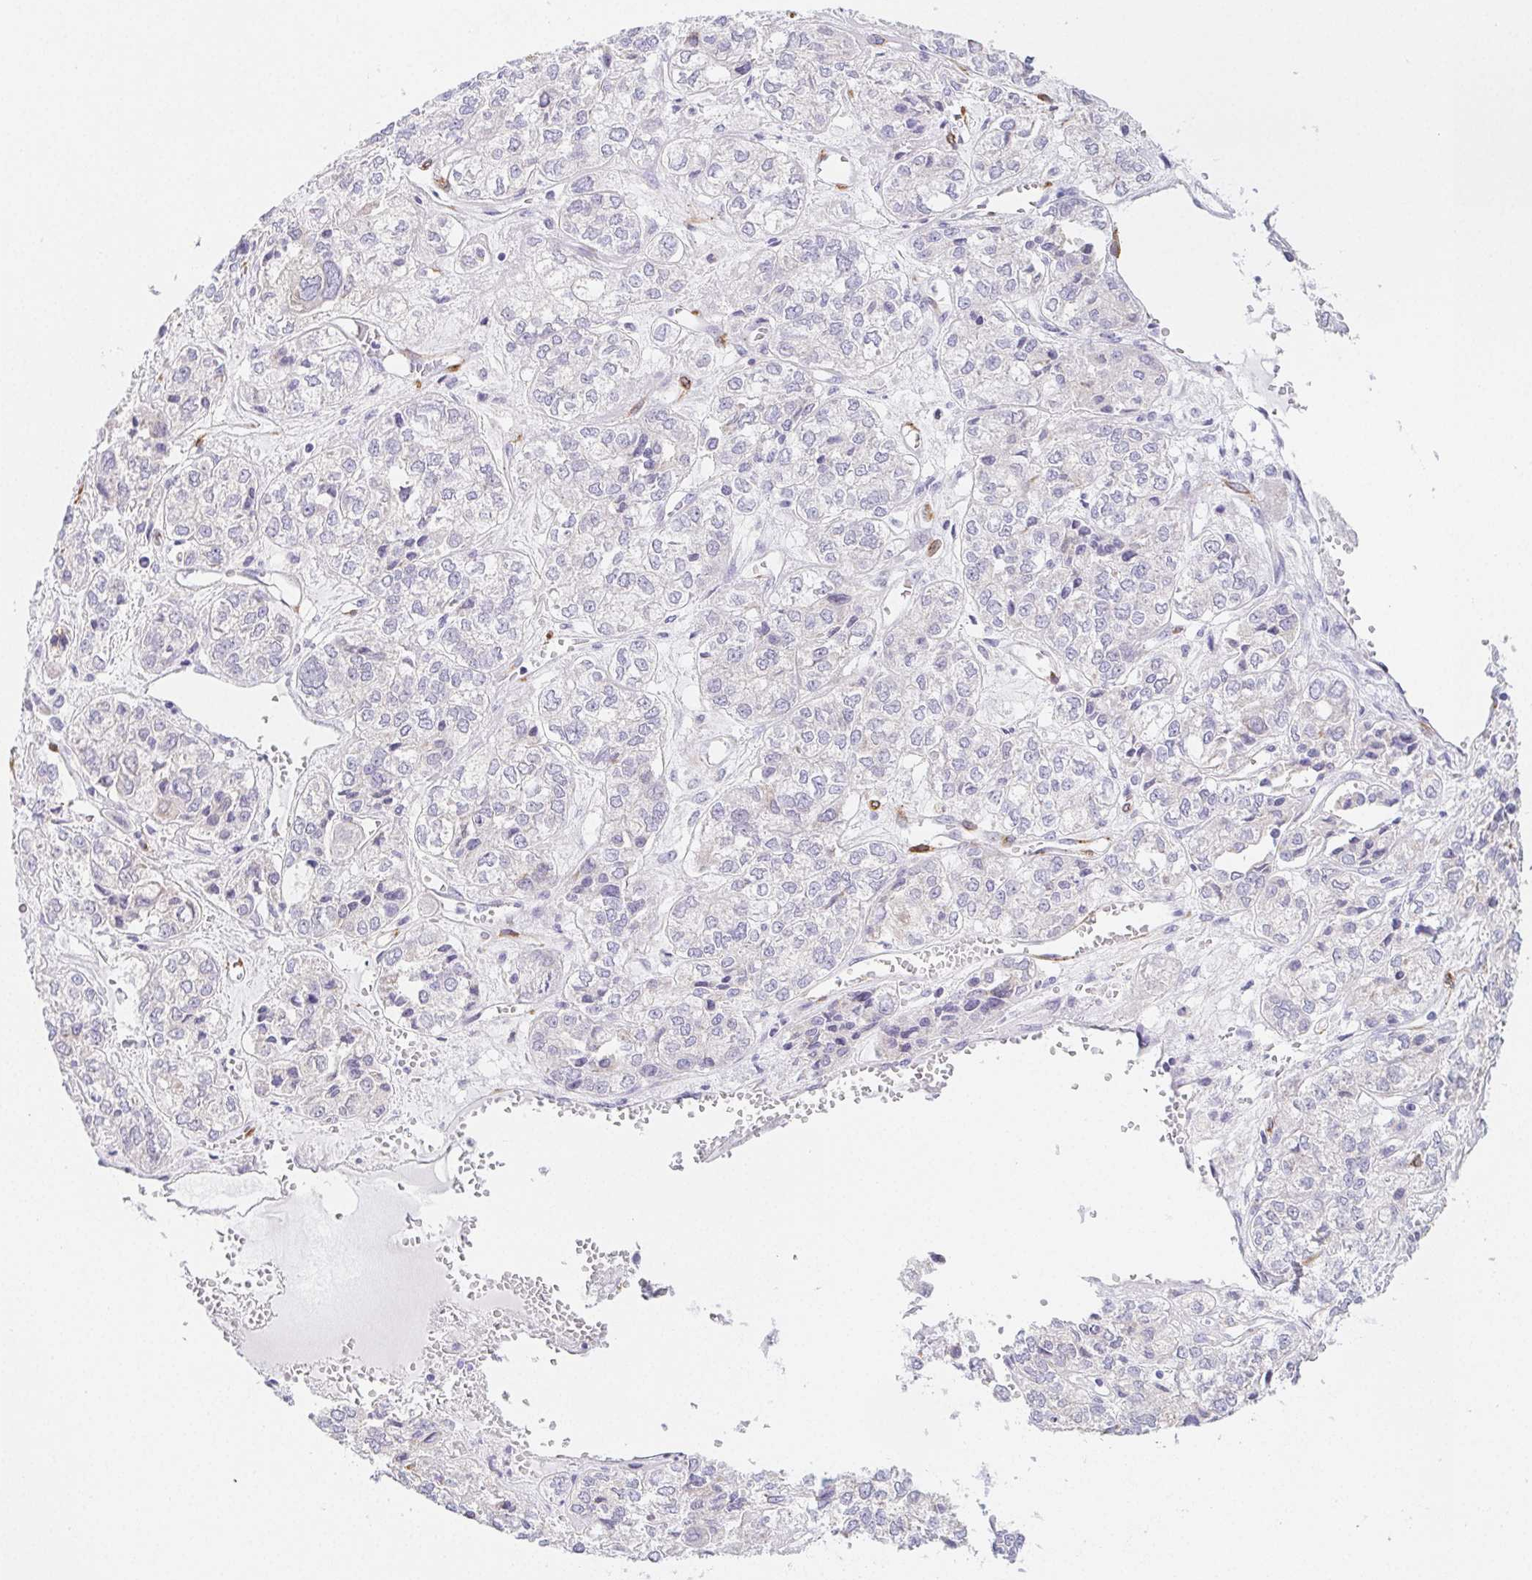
{"staining": {"intensity": "negative", "quantity": "none", "location": "none"}, "tissue": "ovarian cancer", "cell_type": "Tumor cells", "image_type": "cancer", "snomed": [{"axis": "morphology", "description": "Carcinoma, endometroid"}, {"axis": "topography", "description": "Ovary"}], "caption": "This image is of ovarian cancer stained with IHC to label a protein in brown with the nuclei are counter-stained blue. There is no staining in tumor cells.", "gene": "HRC", "patient": {"sex": "female", "age": 64}}